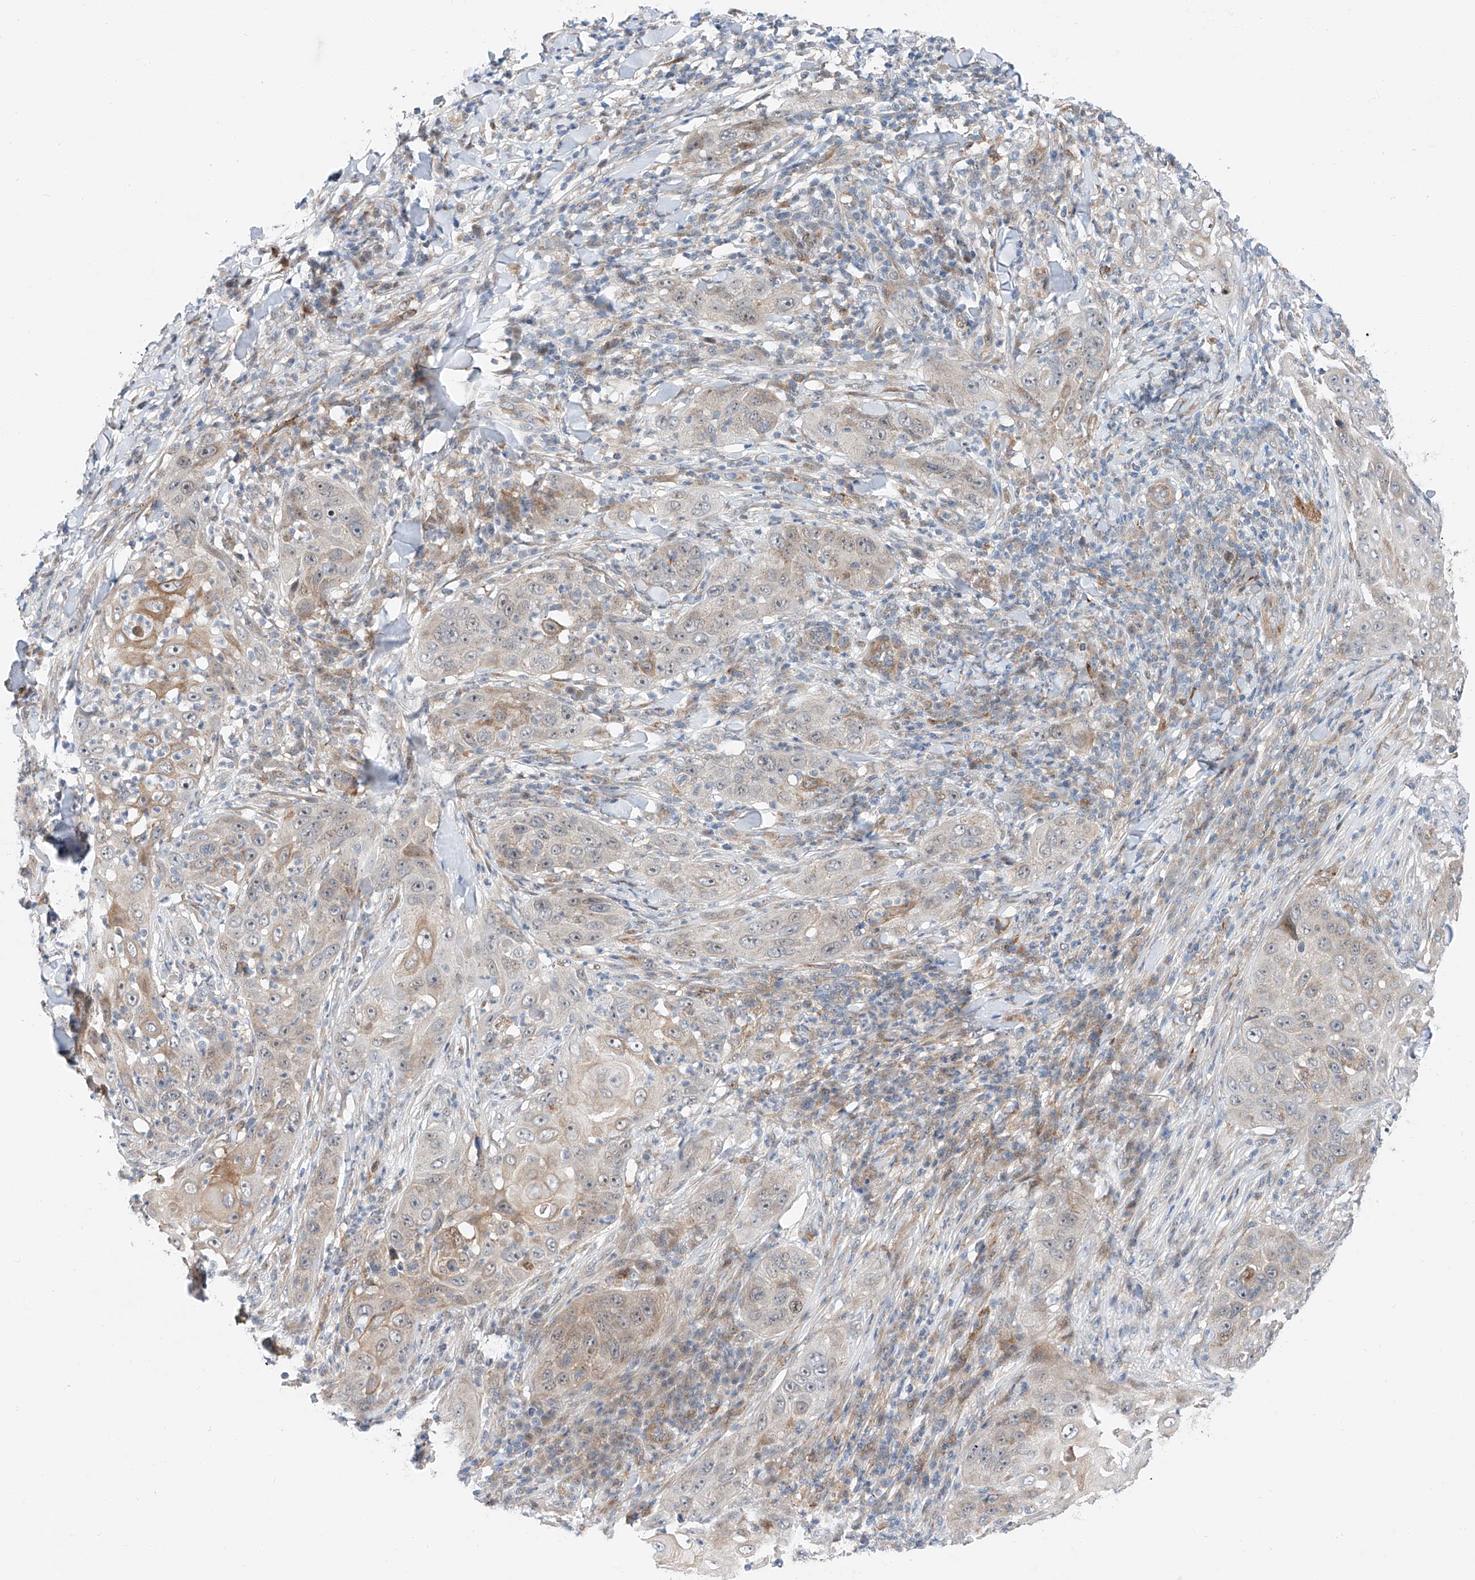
{"staining": {"intensity": "moderate", "quantity": "<25%", "location": "cytoplasmic/membranous,nuclear"}, "tissue": "skin cancer", "cell_type": "Tumor cells", "image_type": "cancer", "snomed": [{"axis": "morphology", "description": "Squamous cell carcinoma, NOS"}, {"axis": "topography", "description": "Skin"}], "caption": "Skin cancer stained with a protein marker exhibits moderate staining in tumor cells.", "gene": "CLDND1", "patient": {"sex": "female", "age": 44}}